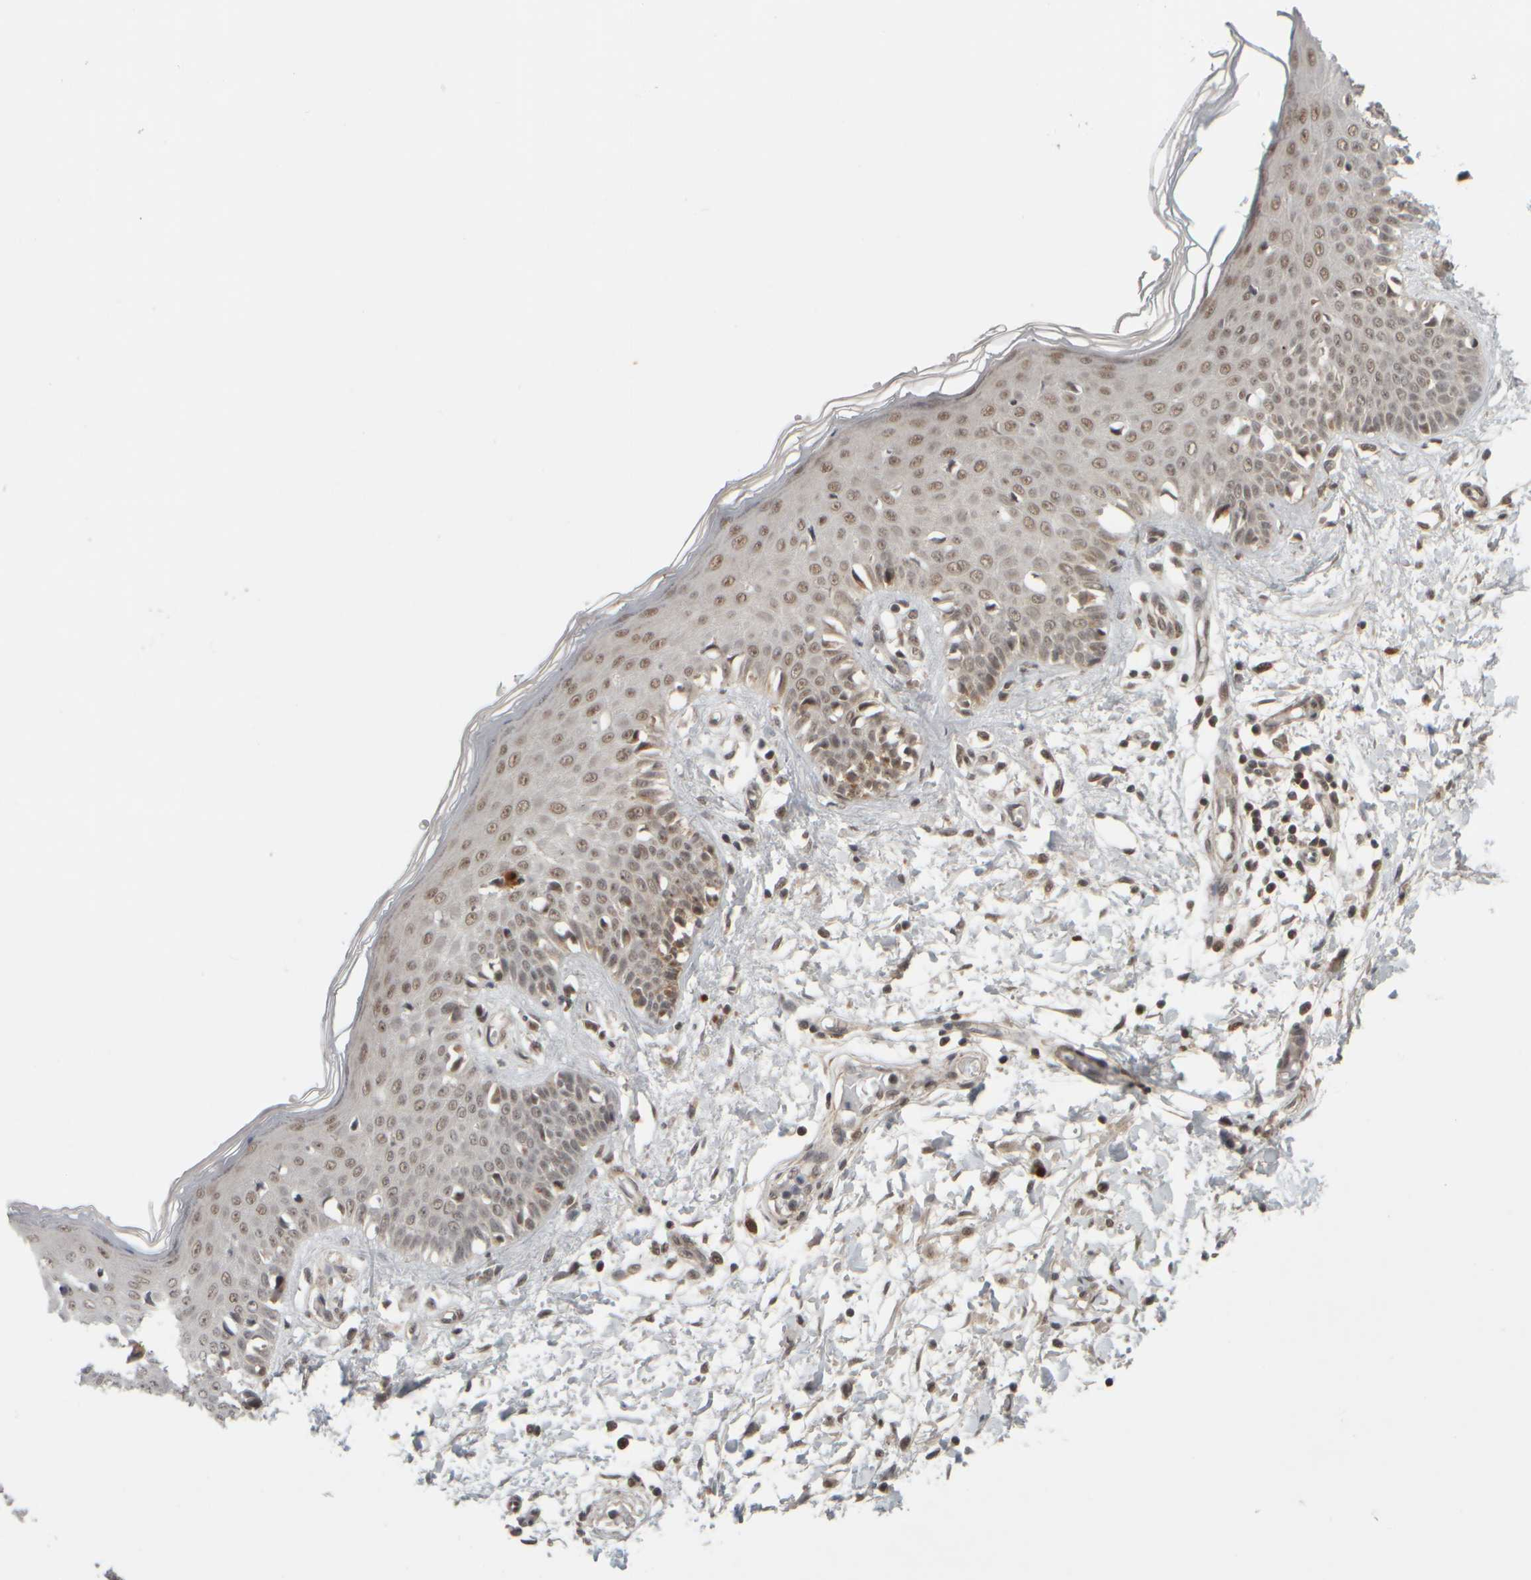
{"staining": {"intensity": "weak", "quantity": ">75%", "location": "cytoplasmic/membranous,nuclear"}, "tissue": "skin", "cell_type": "Fibroblasts", "image_type": "normal", "snomed": [{"axis": "morphology", "description": "Normal tissue, NOS"}, {"axis": "morphology", "description": "Inflammation, NOS"}, {"axis": "topography", "description": "Skin"}], "caption": "Normal skin shows weak cytoplasmic/membranous,nuclear positivity in about >75% of fibroblasts.", "gene": "SYNRG", "patient": {"sex": "female", "age": 44}}